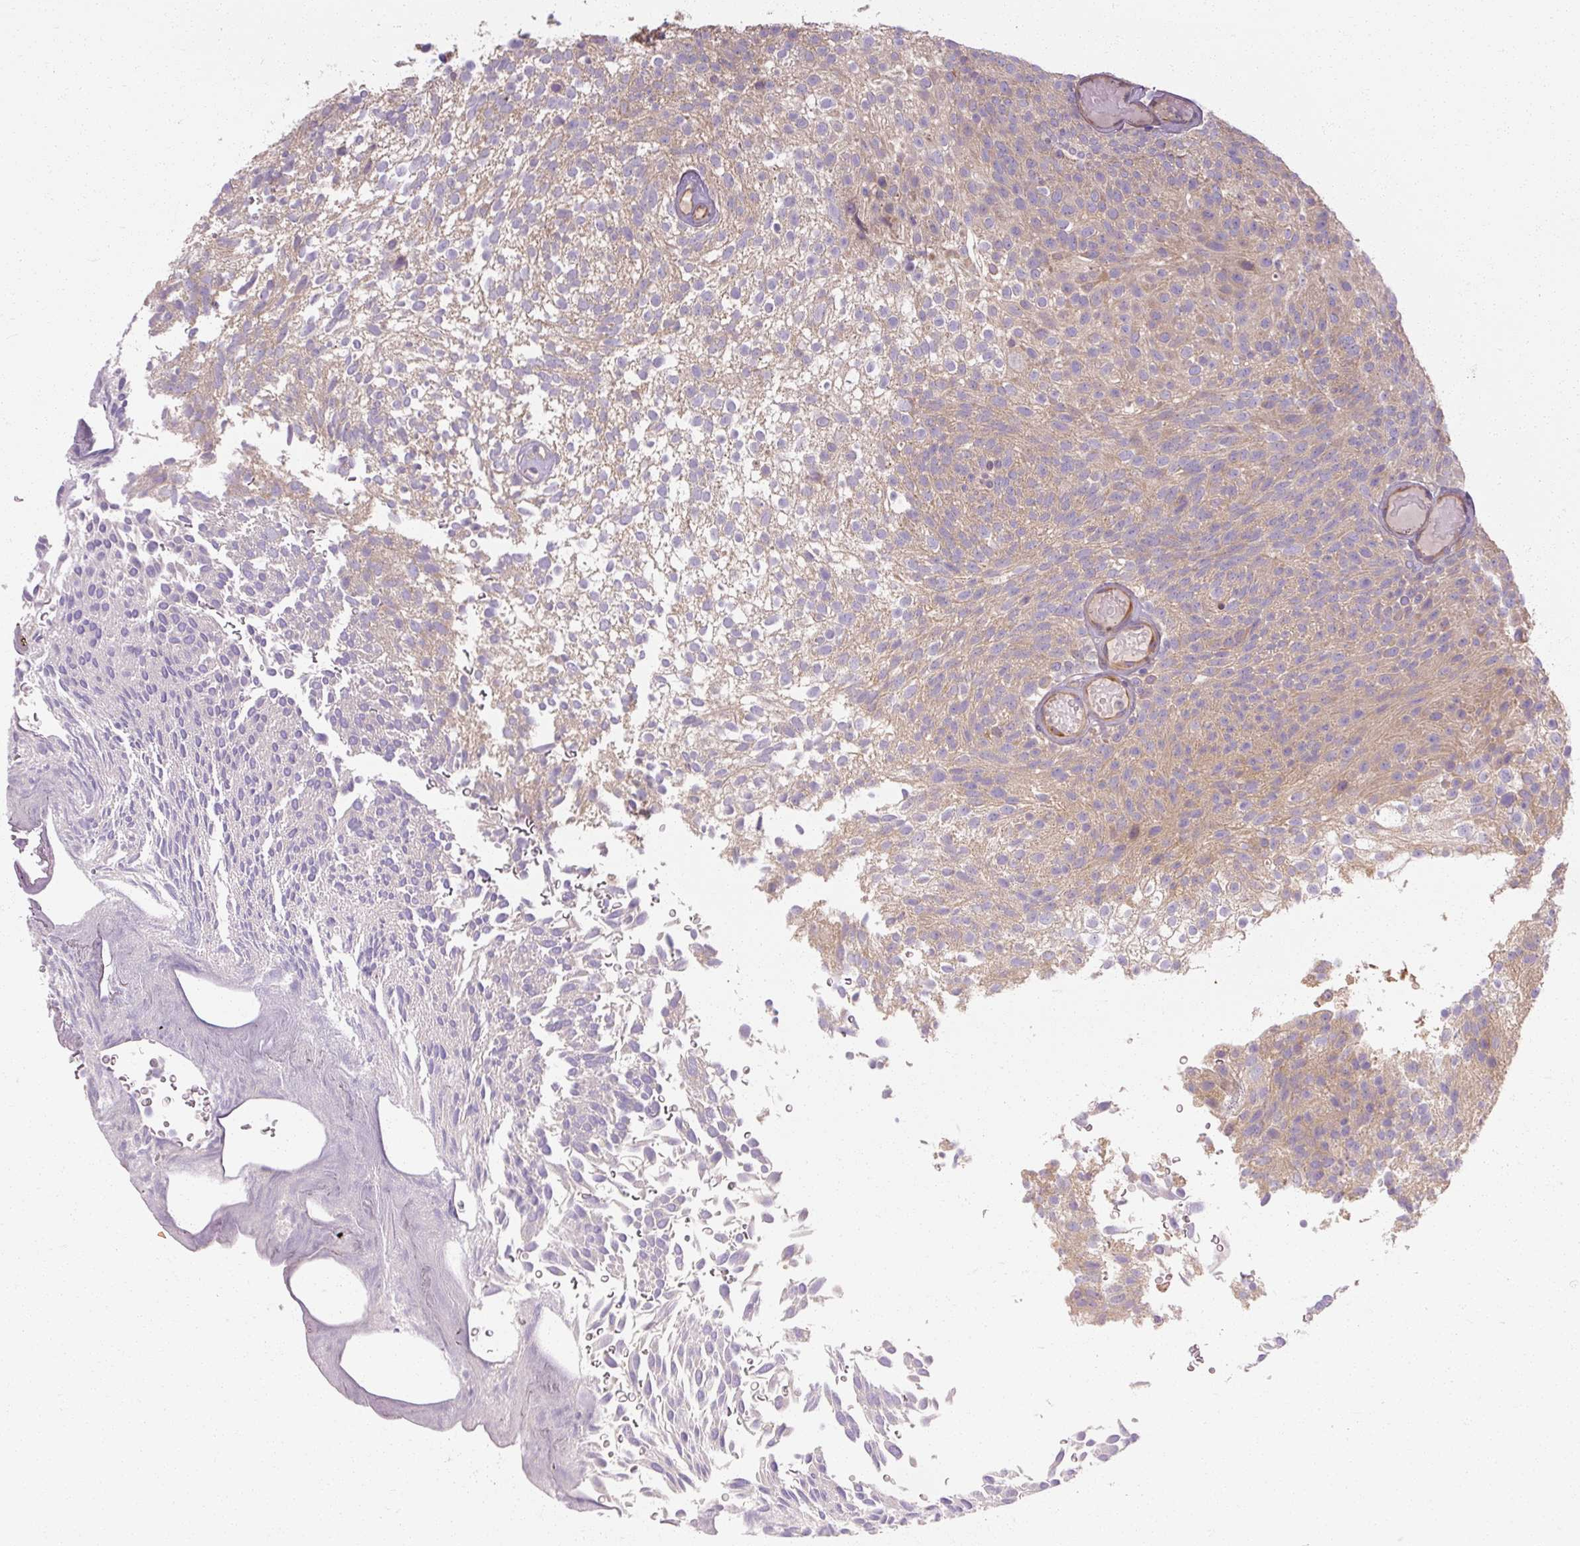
{"staining": {"intensity": "weak", "quantity": "25%-75%", "location": "cytoplasmic/membranous"}, "tissue": "urothelial cancer", "cell_type": "Tumor cells", "image_type": "cancer", "snomed": [{"axis": "morphology", "description": "Urothelial carcinoma, Low grade"}, {"axis": "topography", "description": "Urinary bladder"}], "caption": "Immunohistochemical staining of urothelial cancer displays low levels of weak cytoplasmic/membranous staining in about 25%-75% of tumor cells.", "gene": "RB1CC1", "patient": {"sex": "male", "age": 78}}